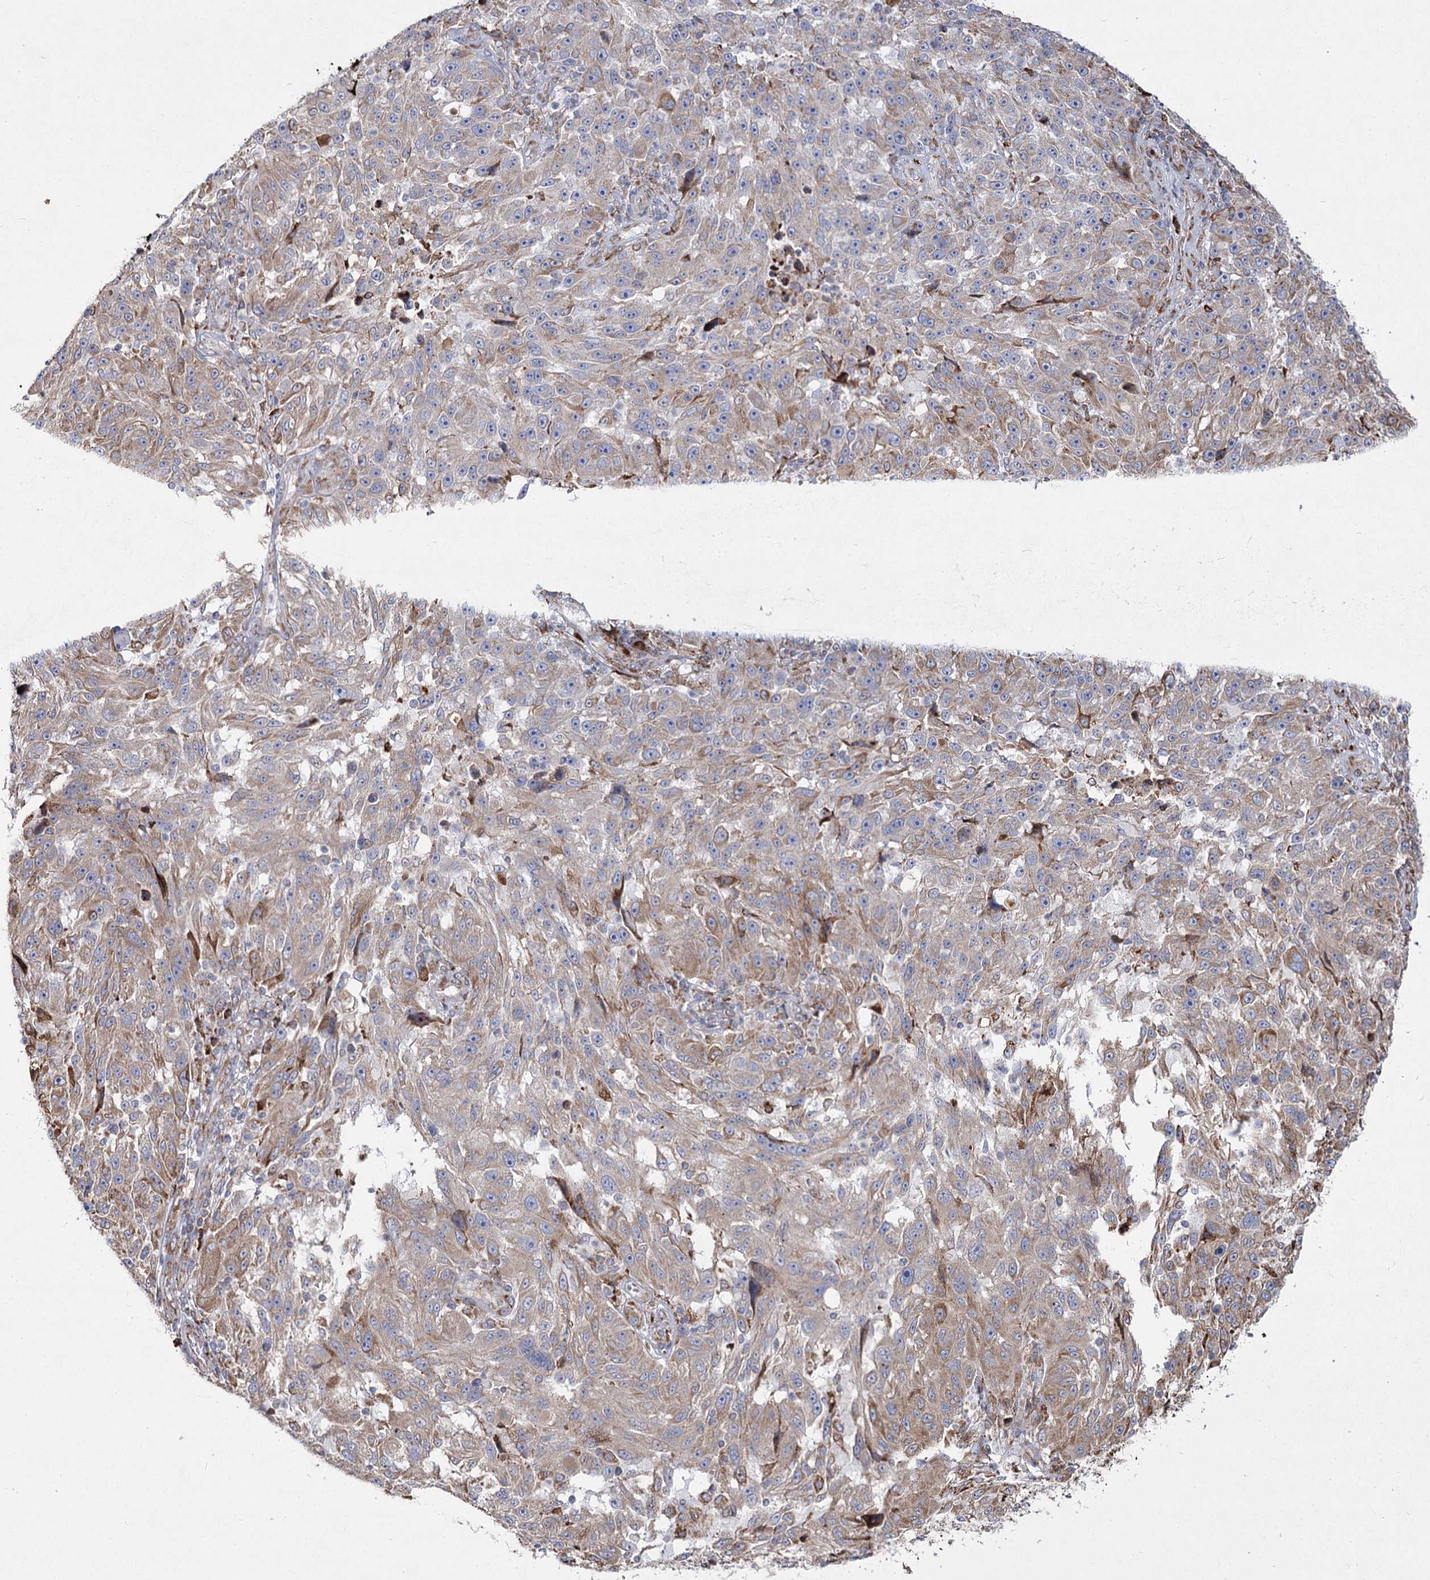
{"staining": {"intensity": "weak", "quantity": ">75%", "location": "cytoplasmic/membranous"}, "tissue": "melanoma", "cell_type": "Tumor cells", "image_type": "cancer", "snomed": [{"axis": "morphology", "description": "Malignant melanoma, NOS"}, {"axis": "topography", "description": "Skin"}], "caption": "This photomicrograph reveals immunohistochemistry (IHC) staining of malignant melanoma, with low weak cytoplasmic/membranous expression in approximately >75% of tumor cells.", "gene": "NHLRC2", "patient": {"sex": "male", "age": 53}}